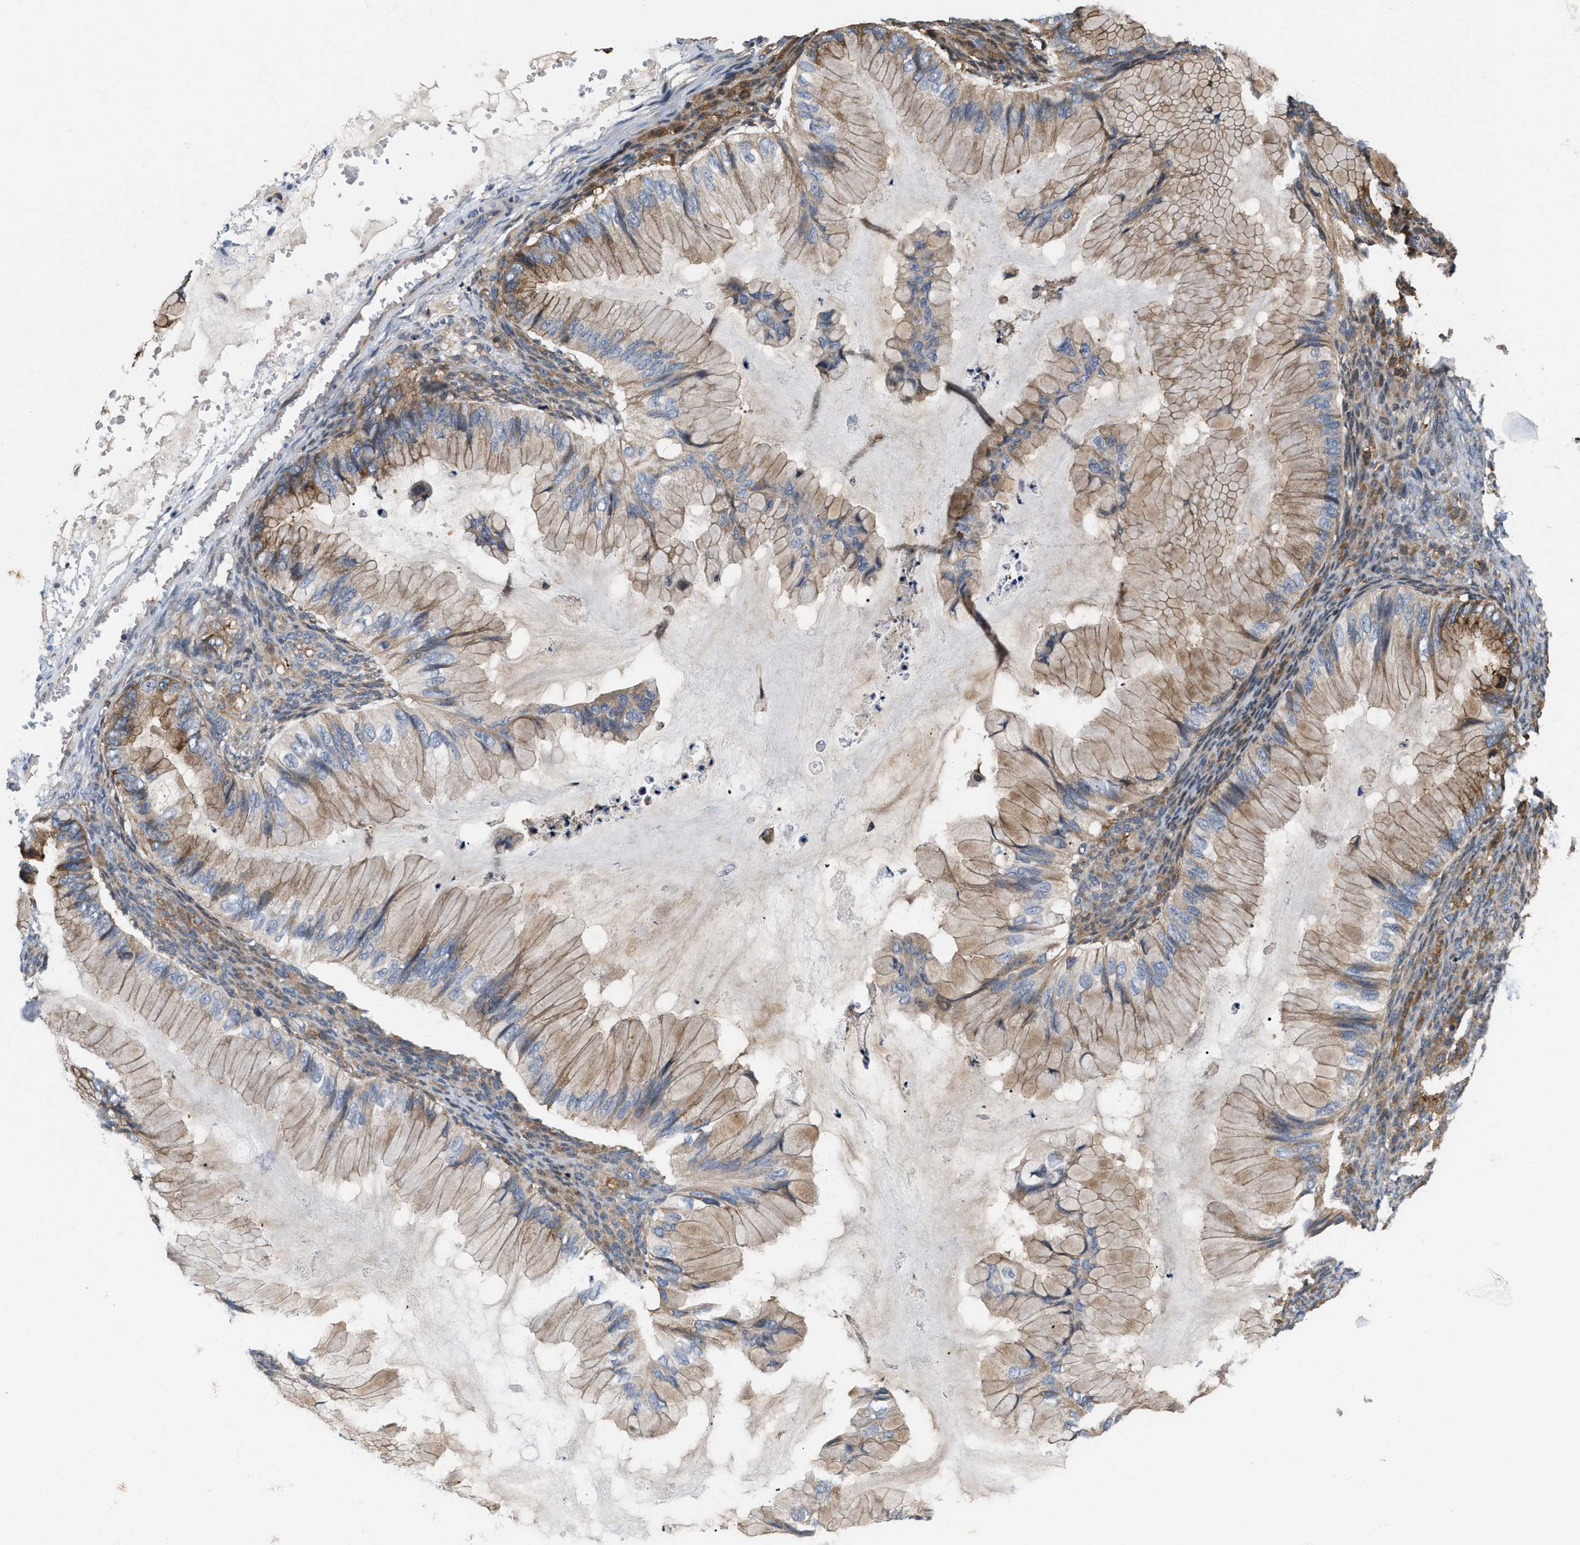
{"staining": {"intensity": "moderate", "quantity": "25%-75%", "location": "cytoplasmic/membranous"}, "tissue": "ovarian cancer", "cell_type": "Tumor cells", "image_type": "cancer", "snomed": [{"axis": "morphology", "description": "Cystadenocarcinoma, mucinous, NOS"}, {"axis": "topography", "description": "Ovary"}], "caption": "This image displays immunohistochemistry (IHC) staining of human mucinous cystadenocarcinoma (ovarian), with medium moderate cytoplasmic/membranous expression in approximately 25%-75% of tumor cells.", "gene": "CSNK1A1", "patient": {"sex": "female", "age": 36}}